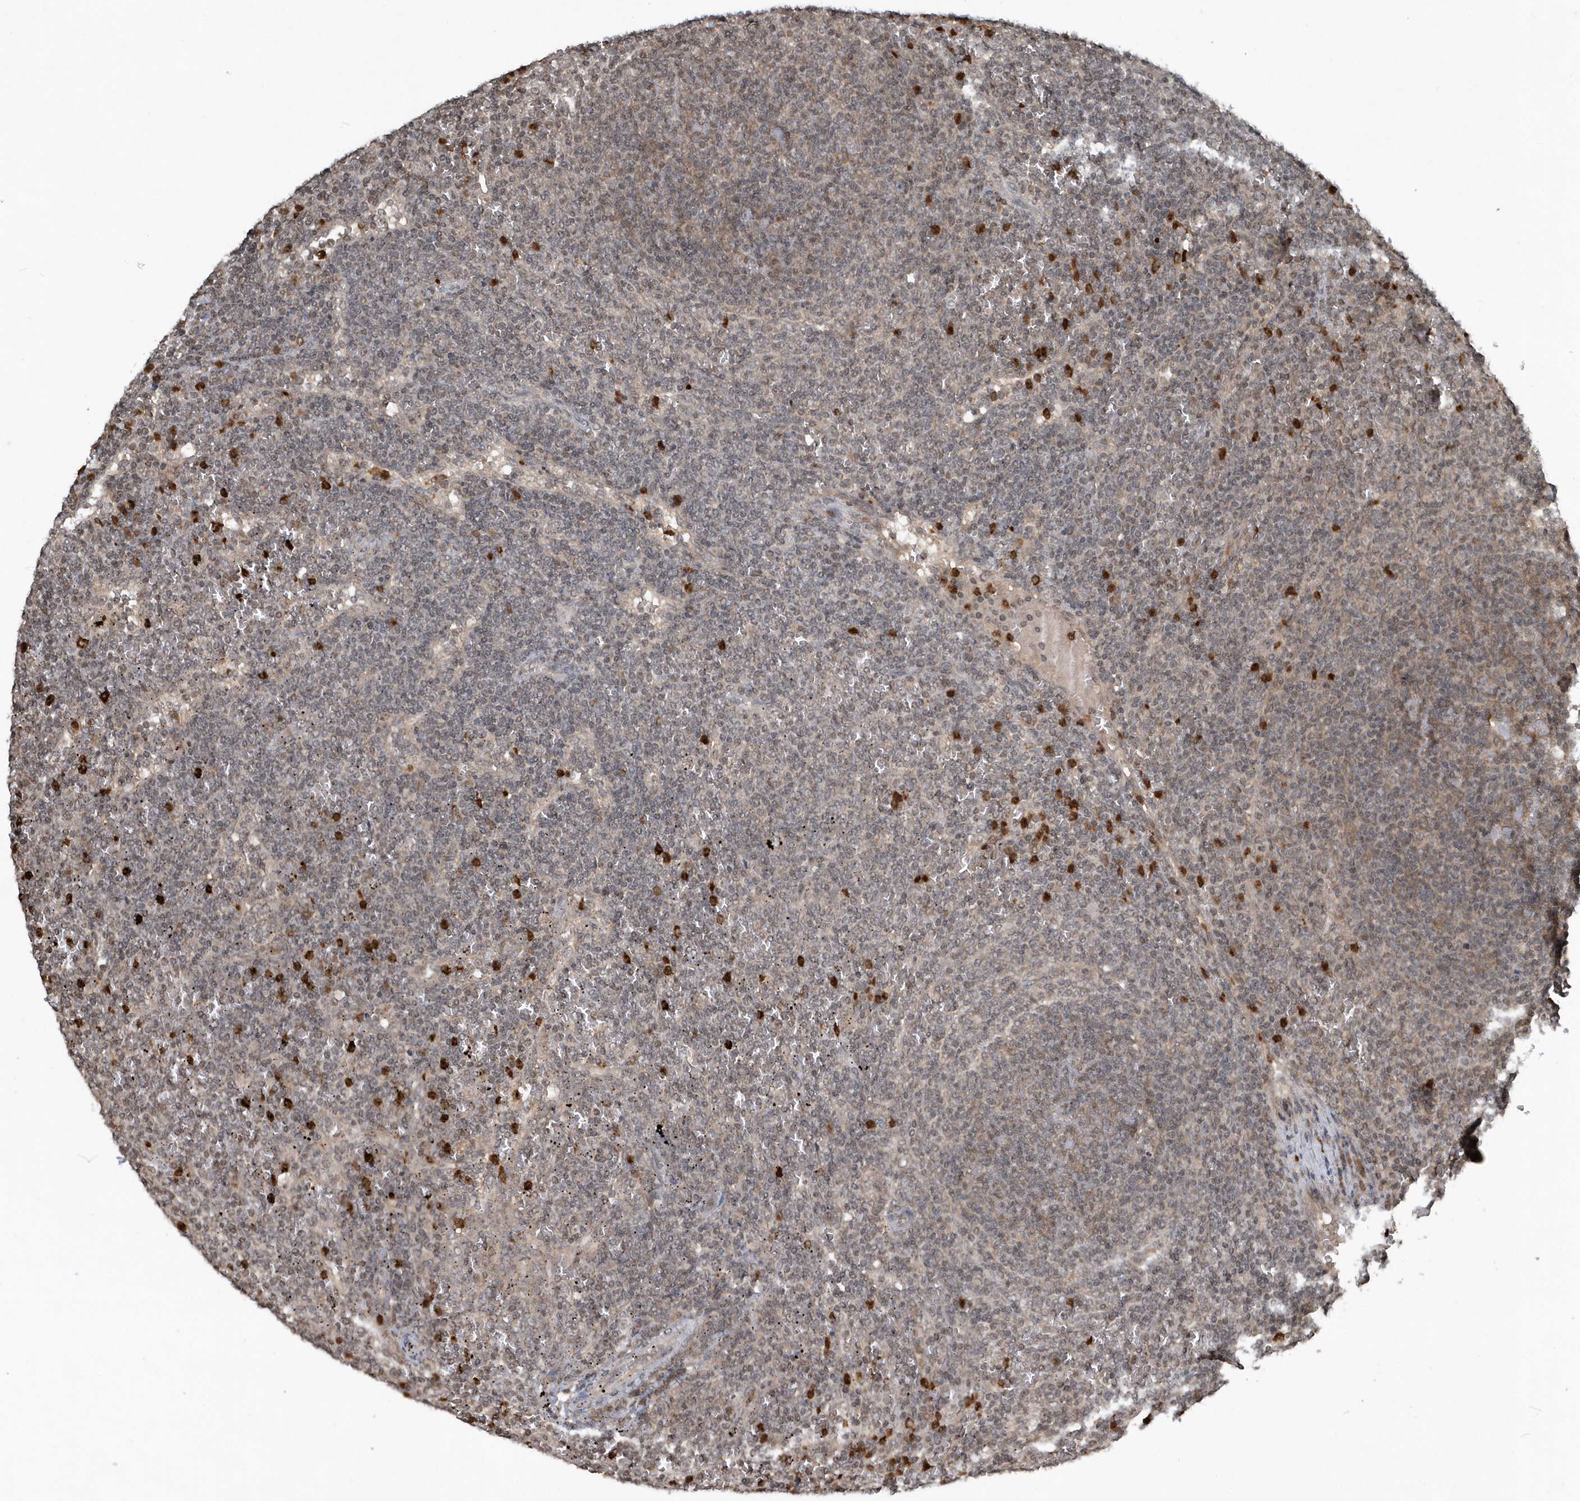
{"staining": {"intensity": "negative", "quantity": "none", "location": "none"}, "tissue": "lymphoma", "cell_type": "Tumor cells", "image_type": "cancer", "snomed": [{"axis": "morphology", "description": "Malignant lymphoma, non-Hodgkin's type, Low grade"}, {"axis": "topography", "description": "Spleen"}], "caption": "Photomicrograph shows no significant protein expression in tumor cells of malignant lymphoma, non-Hodgkin's type (low-grade).", "gene": "EIF2B1", "patient": {"sex": "female", "age": 50}}